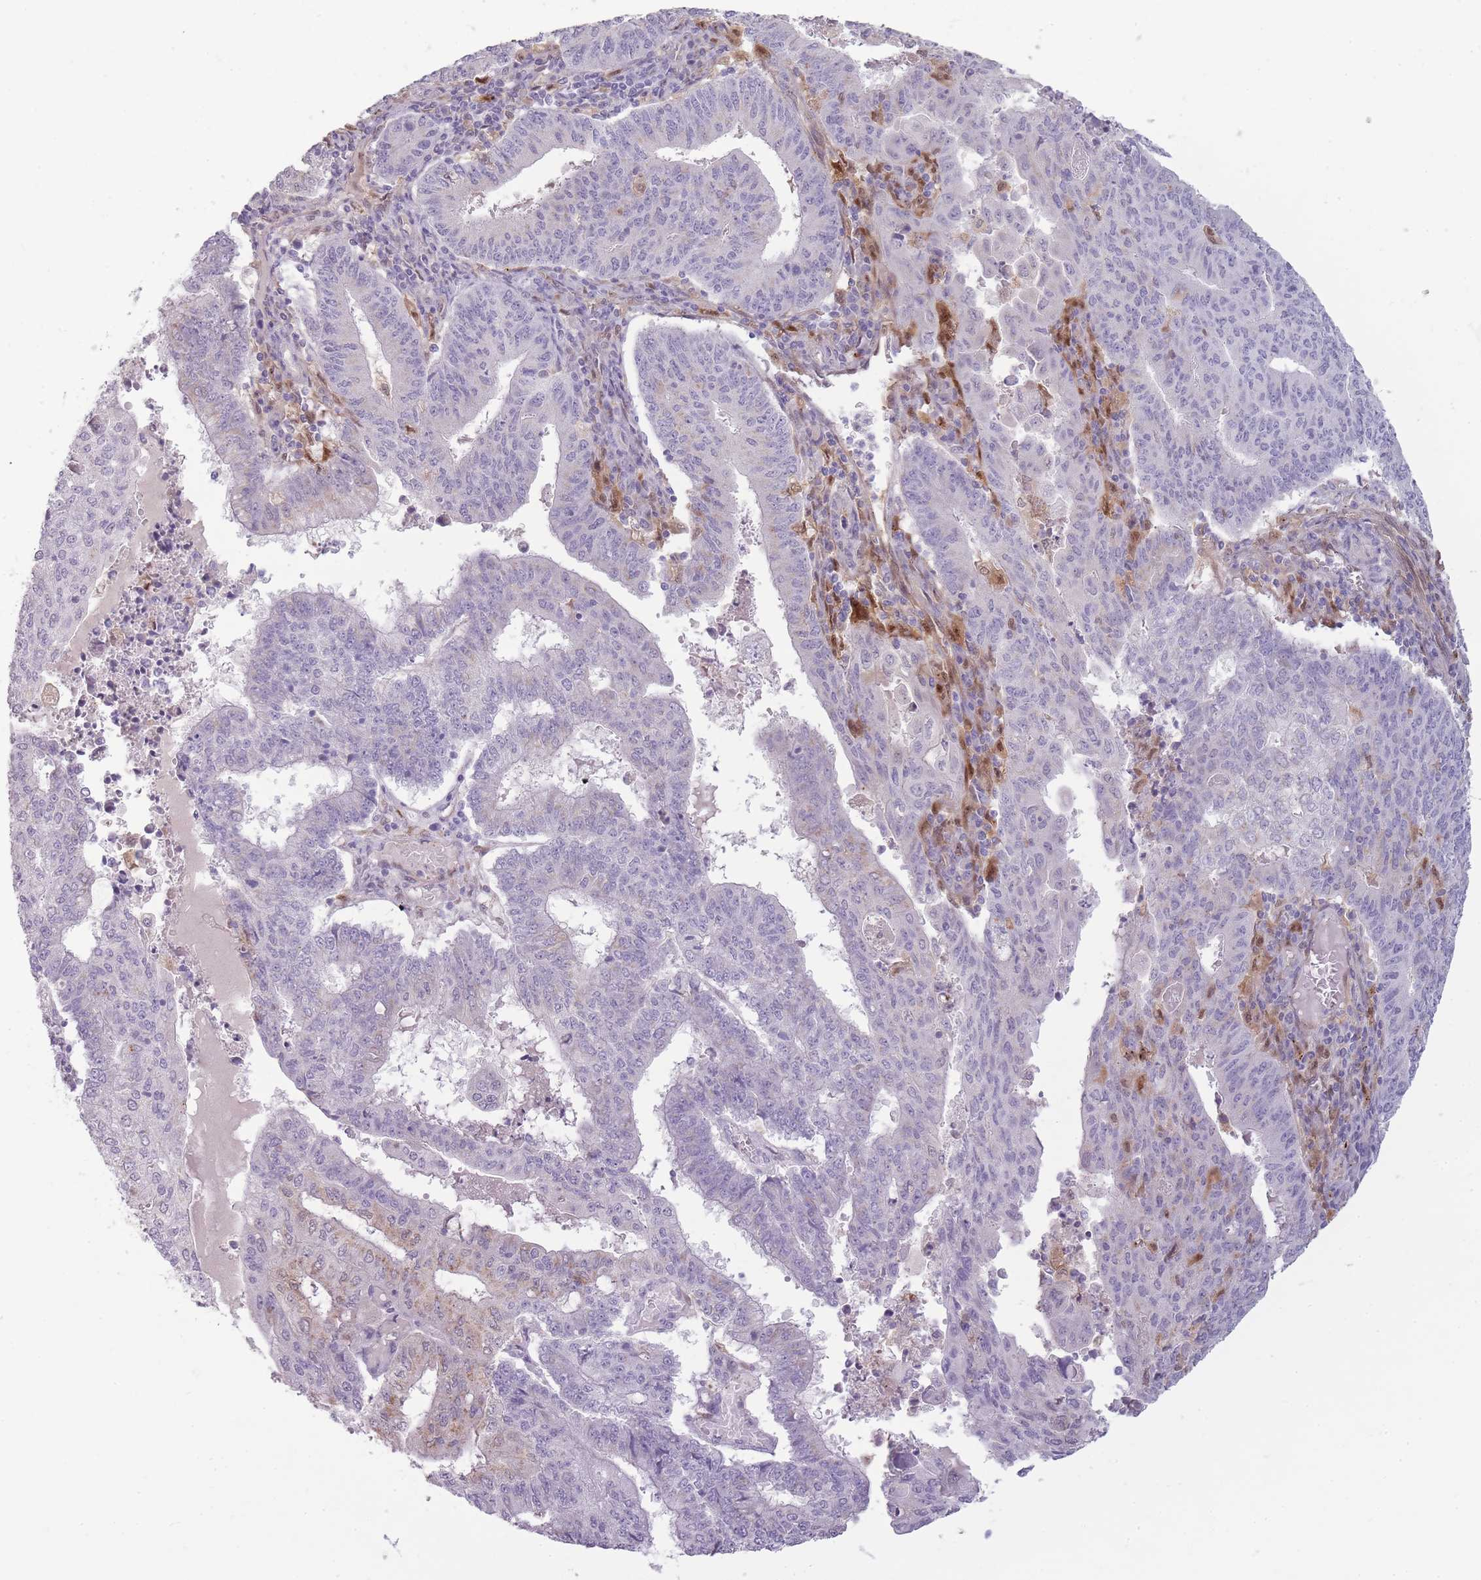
{"staining": {"intensity": "negative", "quantity": "none", "location": "none"}, "tissue": "endometrial cancer", "cell_type": "Tumor cells", "image_type": "cancer", "snomed": [{"axis": "morphology", "description": "Adenocarcinoma, NOS"}, {"axis": "topography", "description": "Endometrium"}], "caption": "This is a micrograph of immunohistochemistry staining of adenocarcinoma (endometrial), which shows no positivity in tumor cells.", "gene": "LGALS9", "patient": {"sex": "female", "age": 59}}